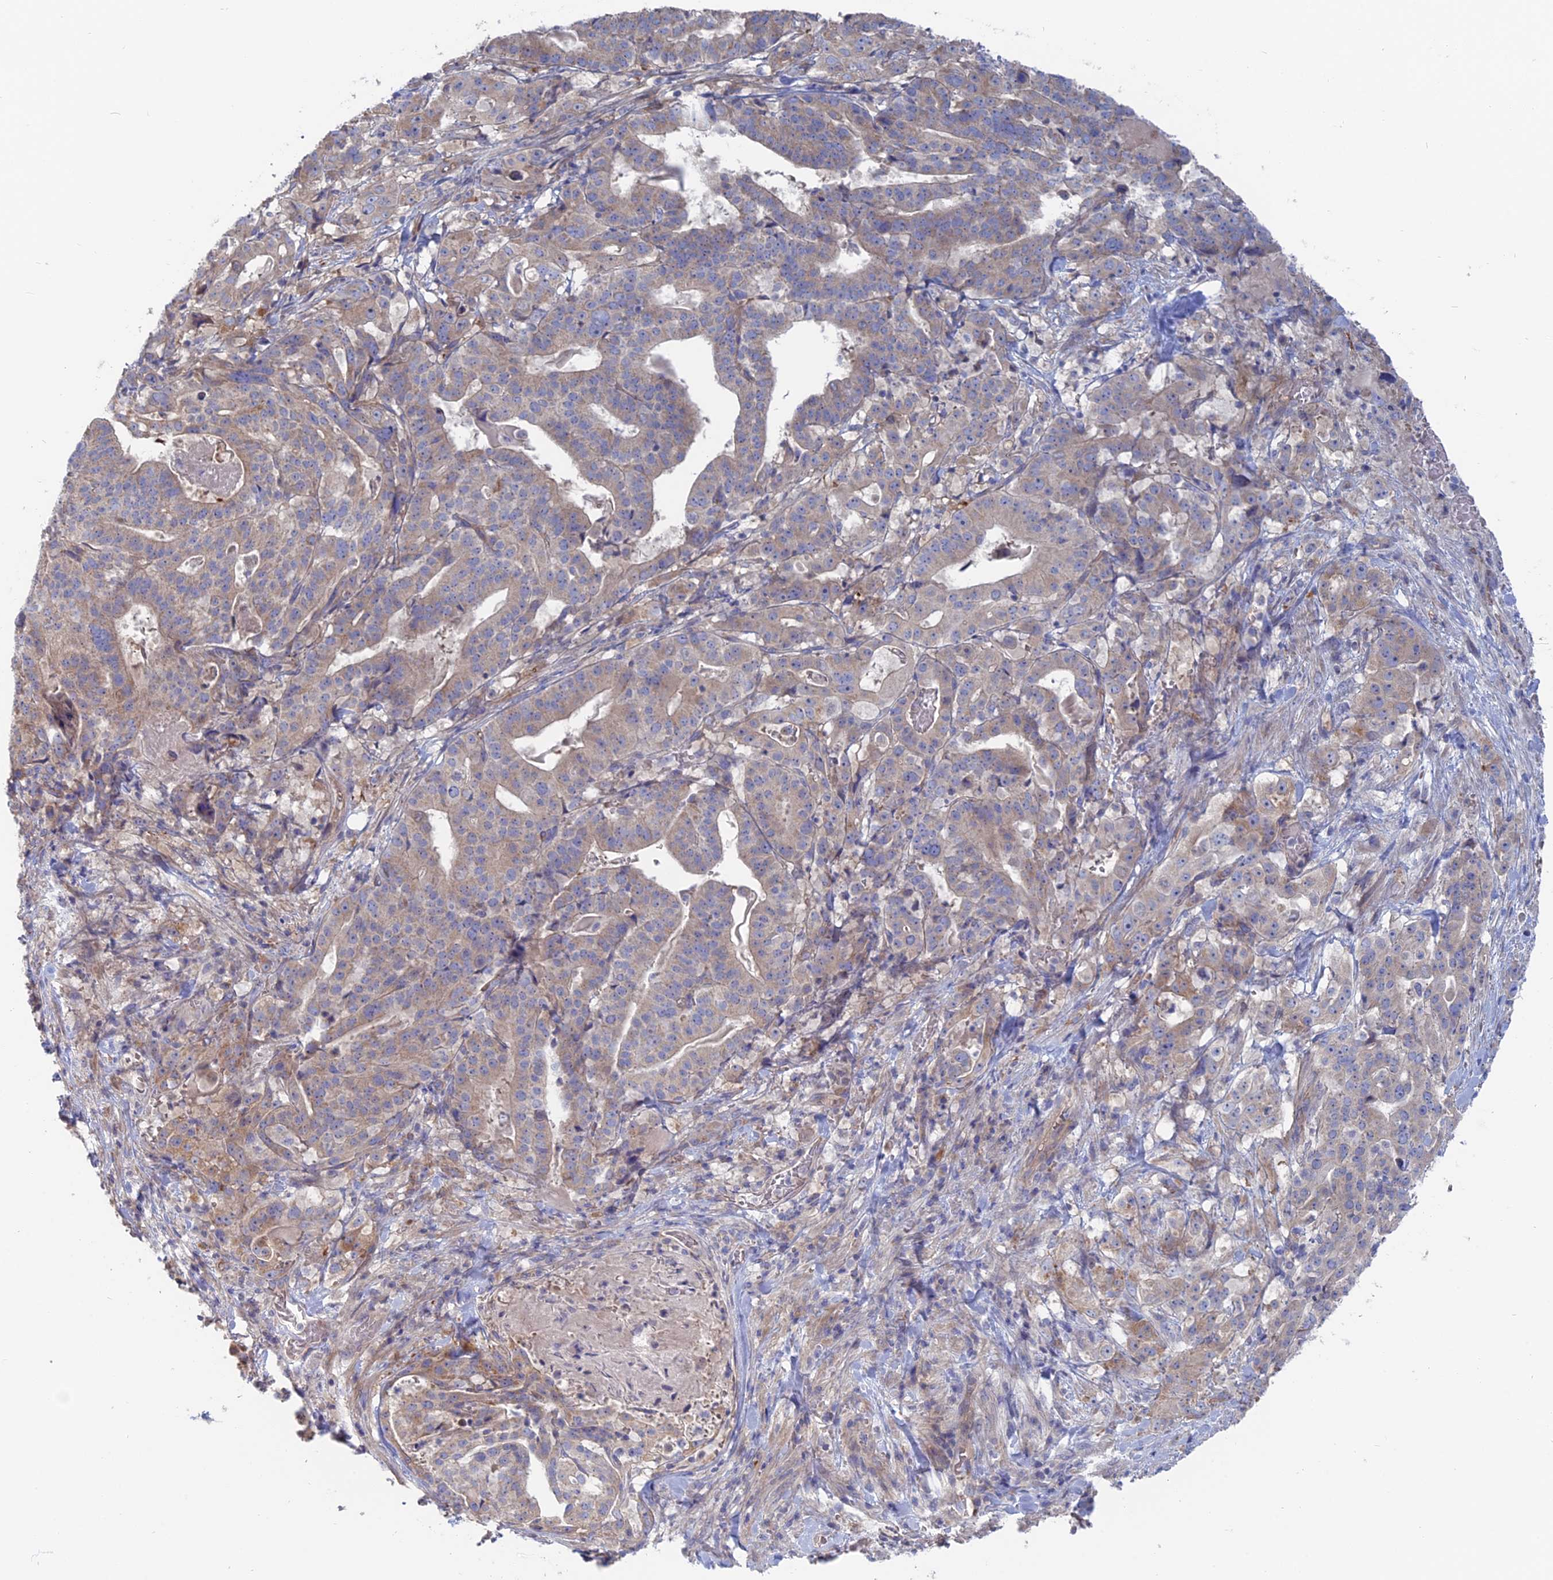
{"staining": {"intensity": "moderate", "quantity": "<25%", "location": "cytoplasmic/membranous"}, "tissue": "stomach cancer", "cell_type": "Tumor cells", "image_type": "cancer", "snomed": [{"axis": "morphology", "description": "Adenocarcinoma, NOS"}, {"axis": "topography", "description": "Stomach"}], "caption": "Immunohistochemistry of human adenocarcinoma (stomach) reveals low levels of moderate cytoplasmic/membranous expression in about <25% of tumor cells. (DAB = brown stain, brightfield microscopy at high magnification).", "gene": "TBC1D30", "patient": {"sex": "male", "age": 48}}